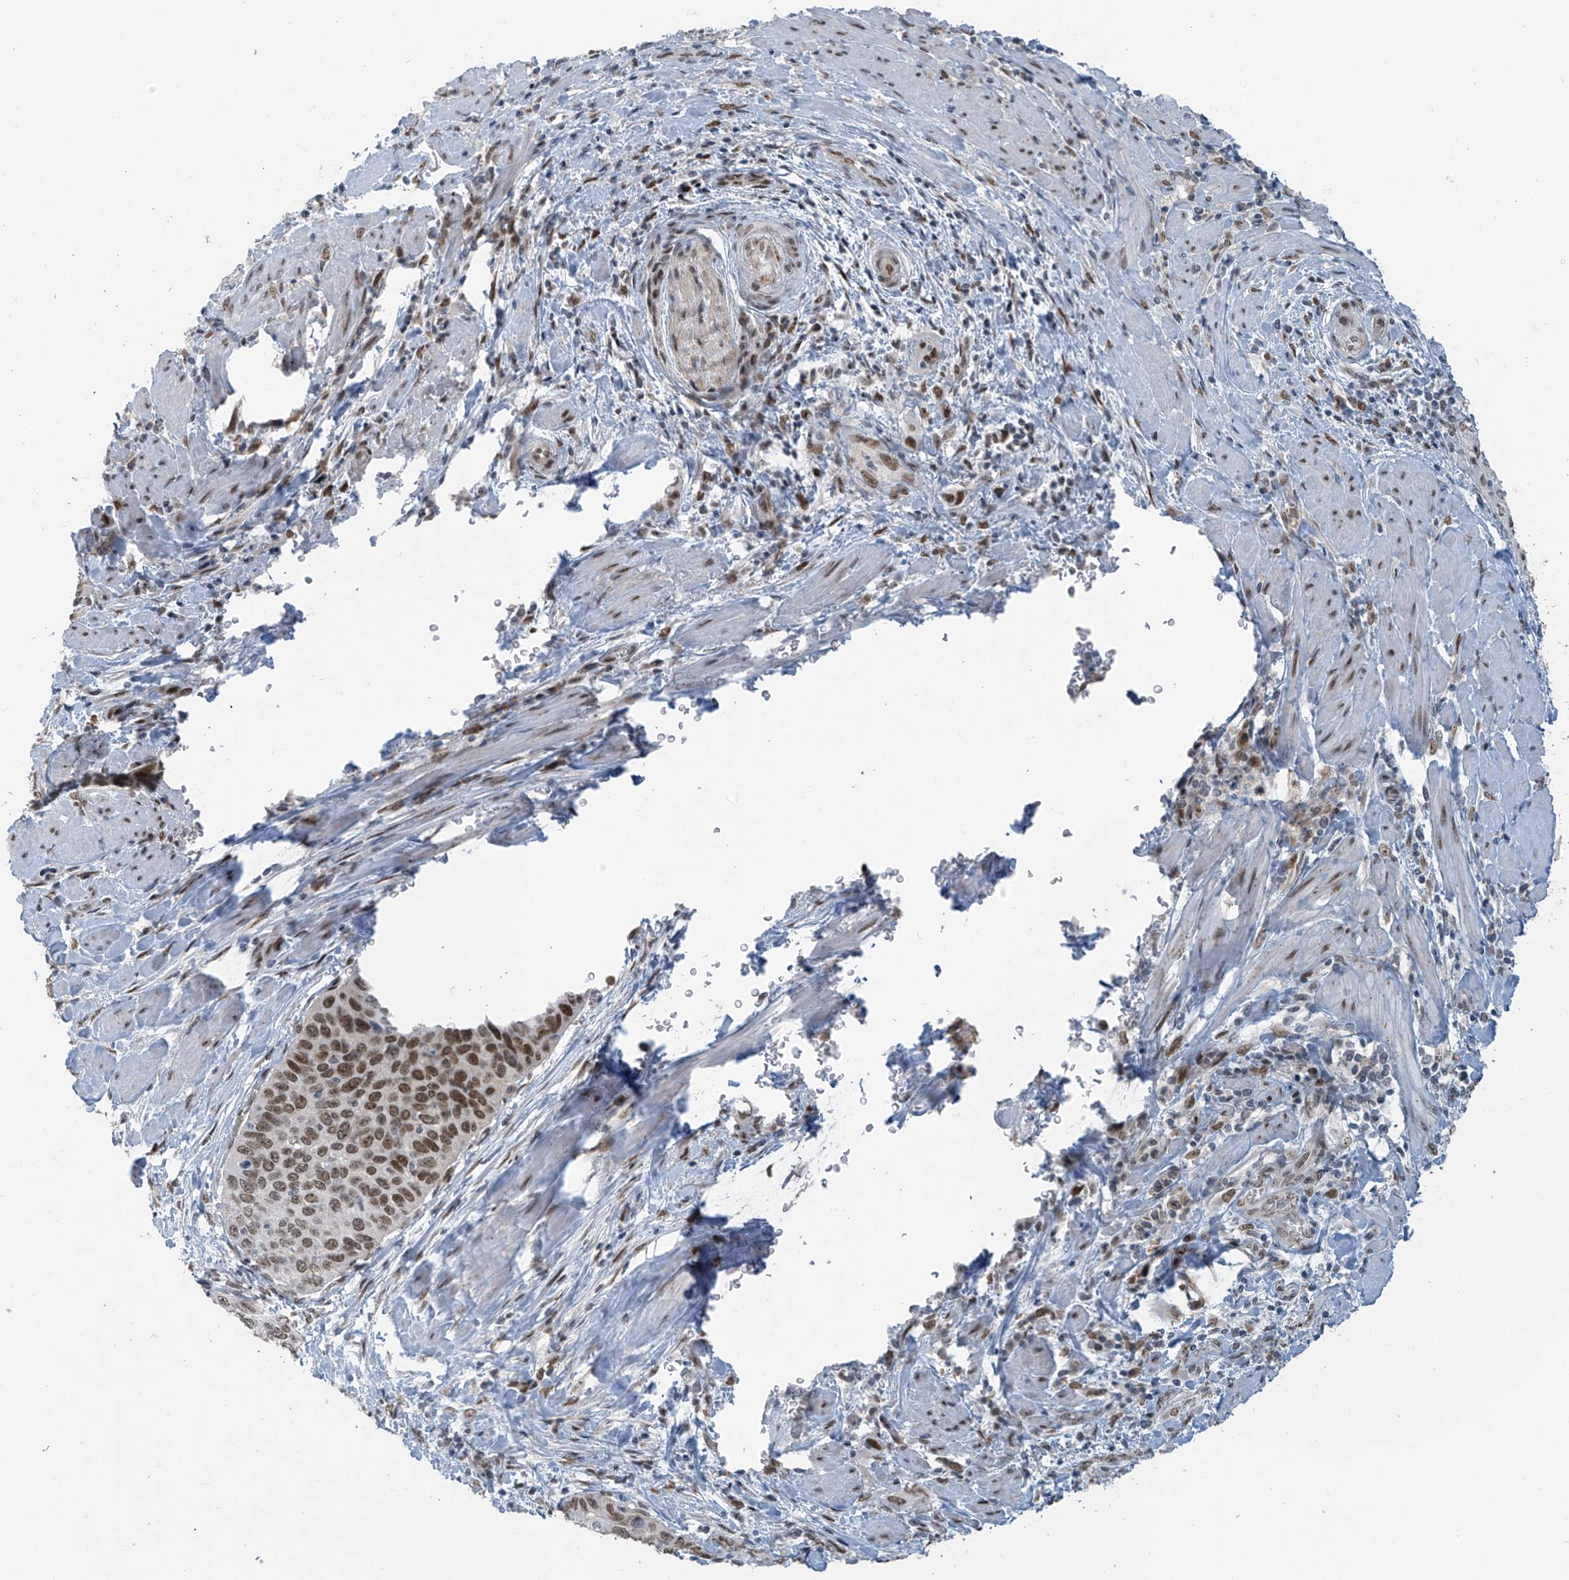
{"staining": {"intensity": "moderate", "quantity": ">75%", "location": "nuclear"}, "tissue": "cervical cancer", "cell_type": "Tumor cells", "image_type": "cancer", "snomed": [{"axis": "morphology", "description": "Squamous cell carcinoma, NOS"}, {"axis": "topography", "description": "Cervix"}], "caption": "This micrograph exhibits immunohistochemistry staining of cervical squamous cell carcinoma, with medium moderate nuclear staining in about >75% of tumor cells.", "gene": "MCM9", "patient": {"sex": "female", "age": 60}}